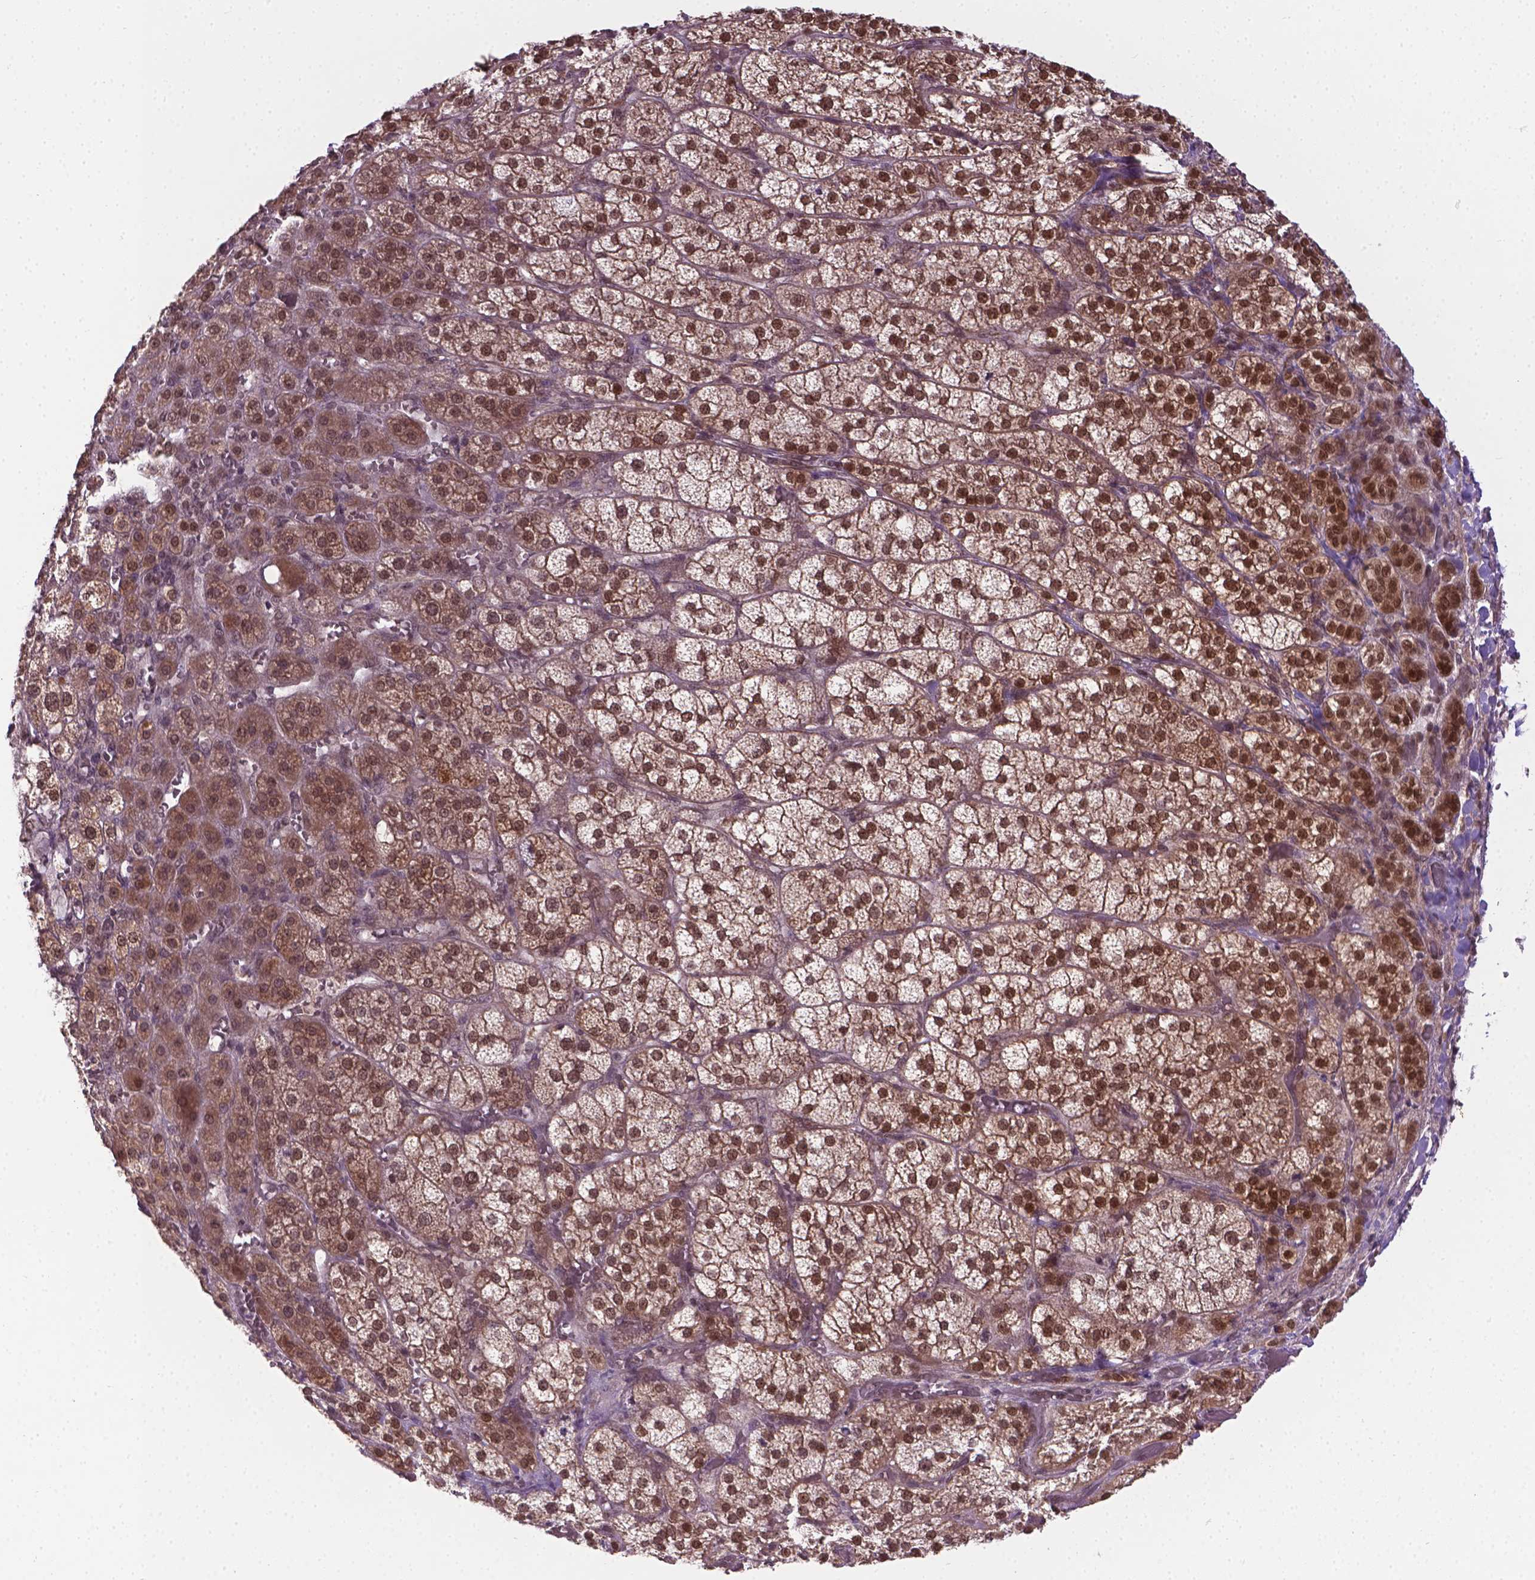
{"staining": {"intensity": "moderate", "quantity": ">75%", "location": "cytoplasmic/membranous,nuclear"}, "tissue": "adrenal gland", "cell_type": "Glandular cells", "image_type": "normal", "snomed": [{"axis": "morphology", "description": "Normal tissue, NOS"}, {"axis": "topography", "description": "Adrenal gland"}], "caption": "High-magnification brightfield microscopy of normal adrenal gland stained with DAB (3,3'-diaminobenzidine) (brown) and counterstained with hematoxylin (blue). glandular cells exhibit moderate cytoplasmic/membranous,nuclear staining is seen in about>75% of cells.", "gene": "ANKRD54", "patient": {"sex": "female", "age": 60}}